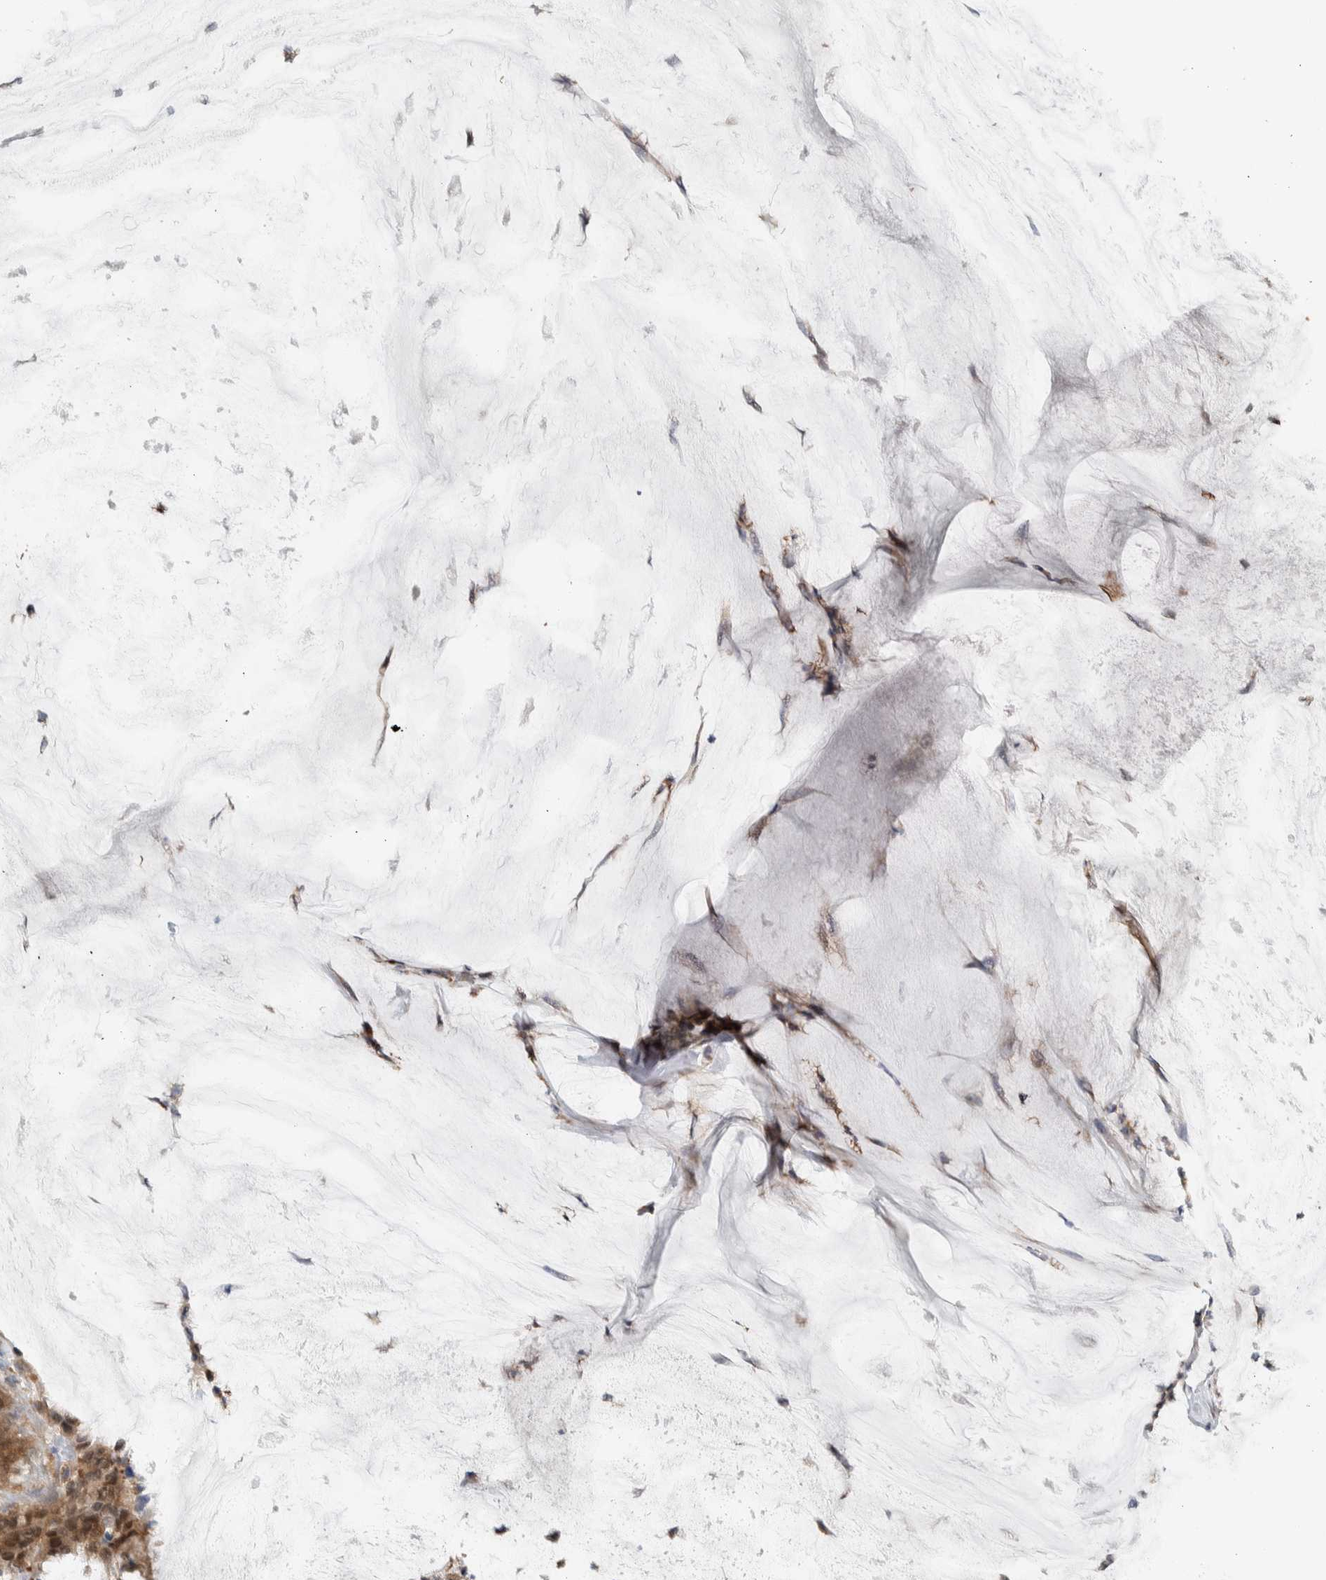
{"staining": {"intensity": "moderate", "quantity": ">75%", "location": "cytoplasmic/membranous"}, "tissue": "pancreatic cancer", "cell_type": "Tumor cells", "image_type": "cancer", "snomed": [{"axis": "morphology", "description": "Adenocarcinoma, NOS"}, {"axis": "topography", "description": "Pancreas"}], "caption": "A medium amount of moderate cytoplasmic/membranous expression is present in approximately >75% of tumor cells in pancreatic cancer tissue. Immunohistochemistry stains the protein in brown and the nuclei are stained blue.", "gene": "CCDC43", "patient": {"sex": "male", "age": 41}}